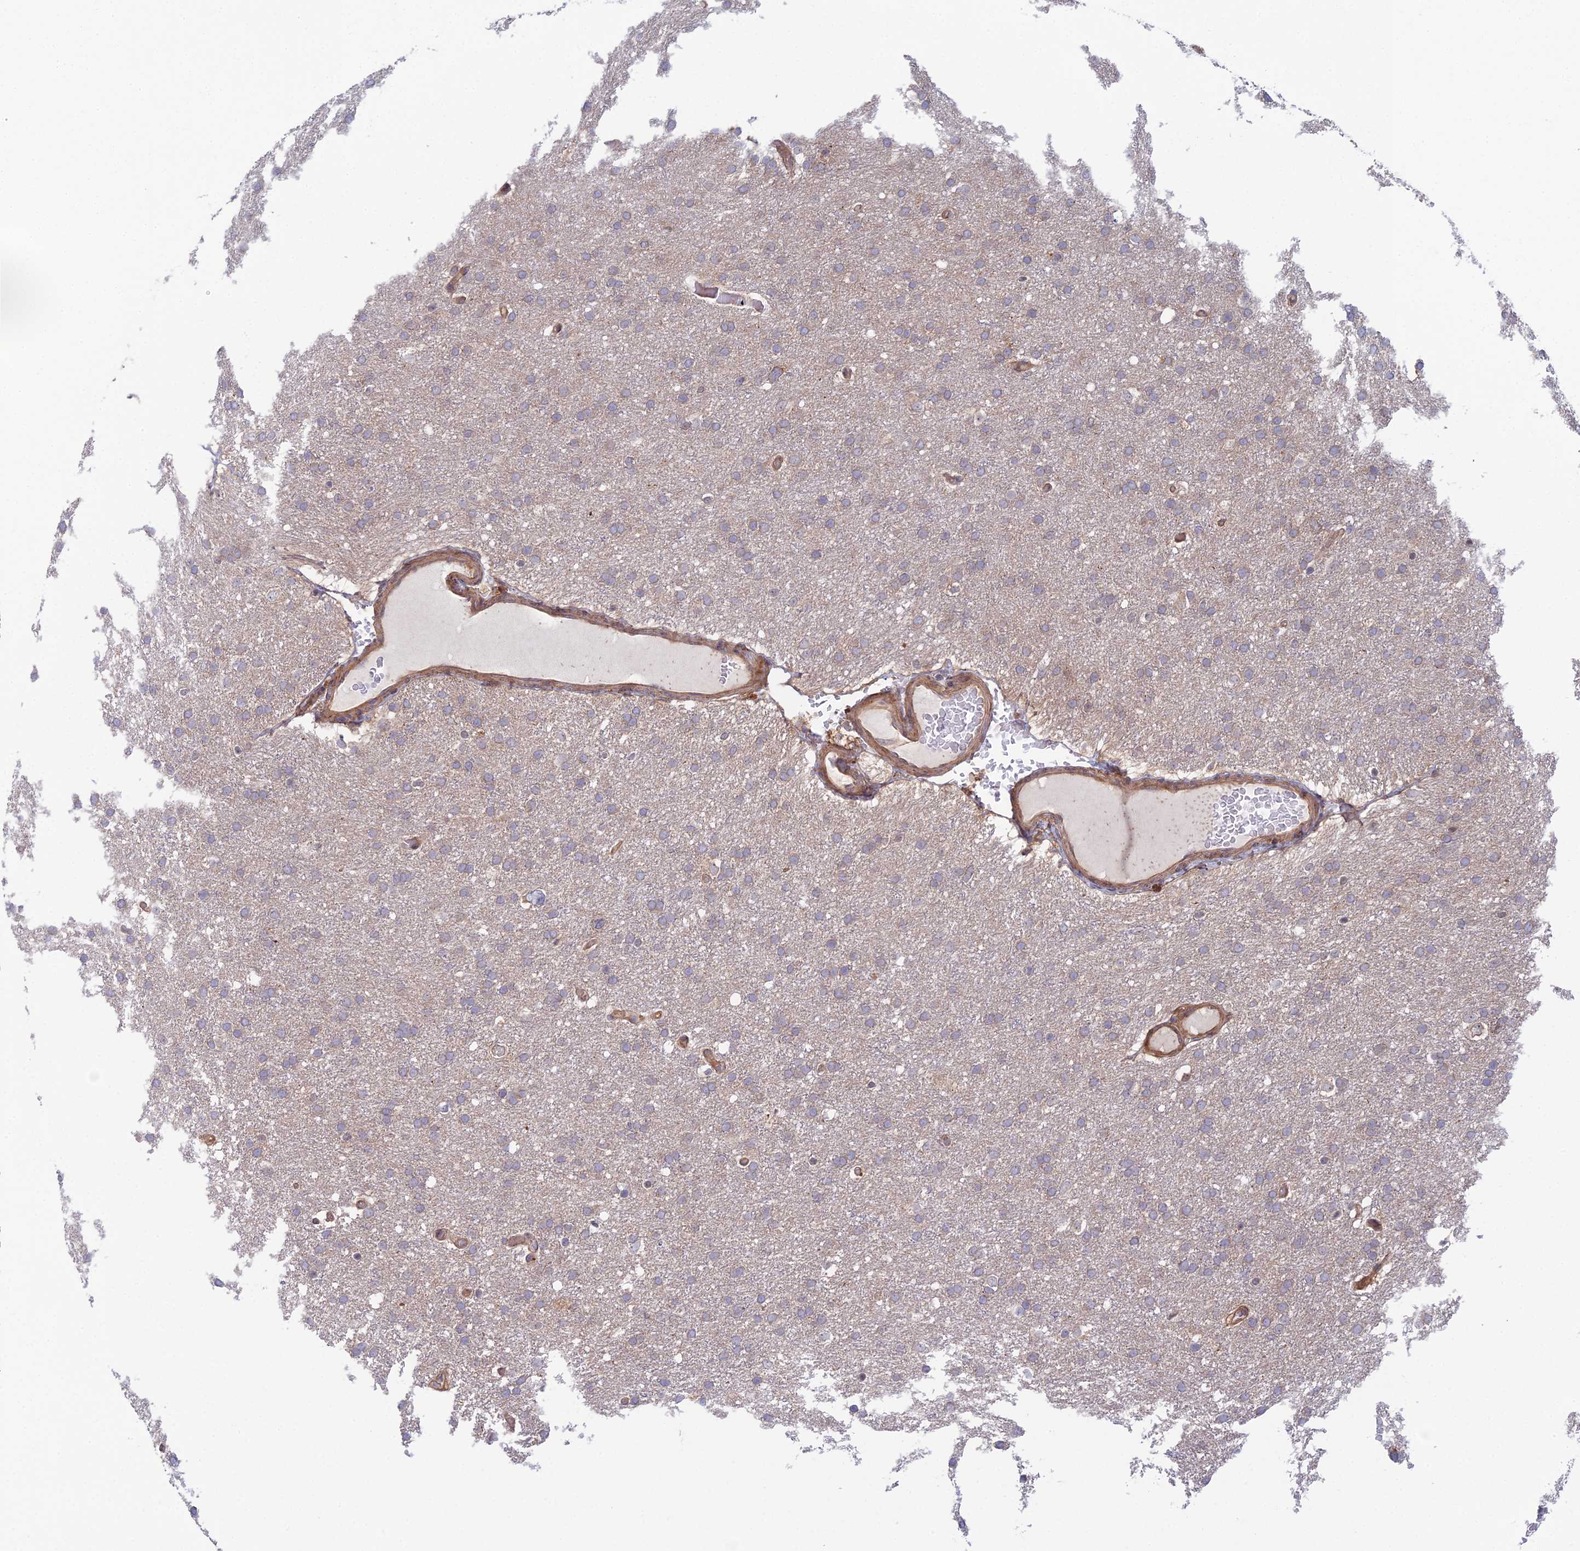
{"staining": {"intensity": "negative", "quantity": "none", "location": "none"}, "tissue": "glioma", "cell_type": "Tumor cells", "image_type": "cancer", "snomed": [{"axis": "morphology", "description": "Glioma, malignant, High grade"}, {"axis": "topography", "description": "Cerebral cortex"}], "caption": "Human high-grade glioma (malignant) stained for a protein using immunohistochemistry (IHC) shows no expression in tumor cells.", "gene": "ABHD1", "patient": {"sex": "female", "age": 36}}